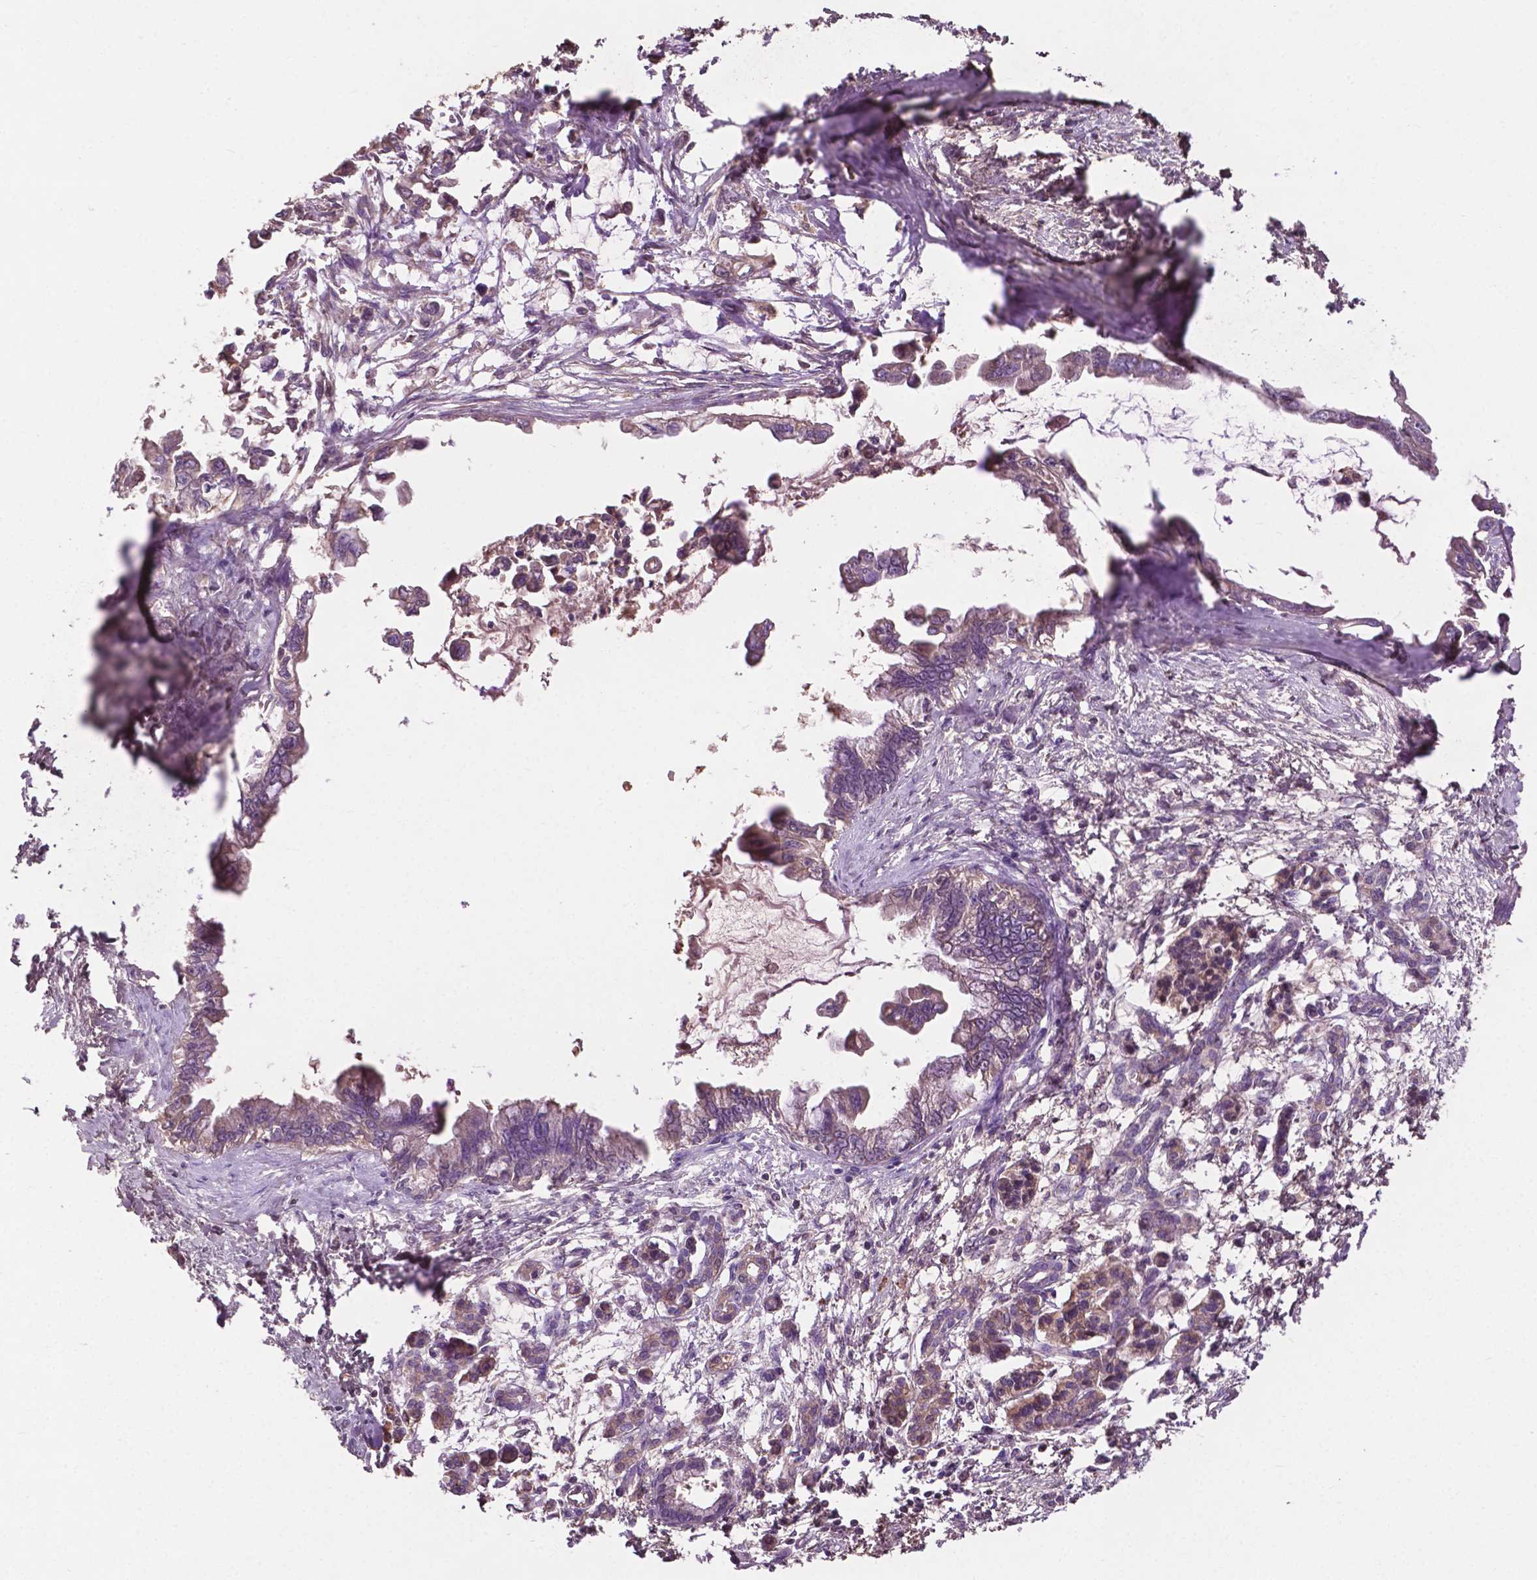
{"staining": {"intensity": "negative", "quantity": "none", "location": "none"}, "tissue": "pancreatic cancer", "cell_type": "Tumor cells", "image_type": "cancer", "snomed": [{"axis": "morphology", "description": "Adenocarcinoma, NOS"}, {"axis": "topography", "description": "Pancreas"}], "caption": "This is an IHC micrograph of pancreatic cancer (adenocarcinoma). There is no staining in tumor cells.", "gene": "GJA9", "patient": {"sex": "male", "age": 61}}